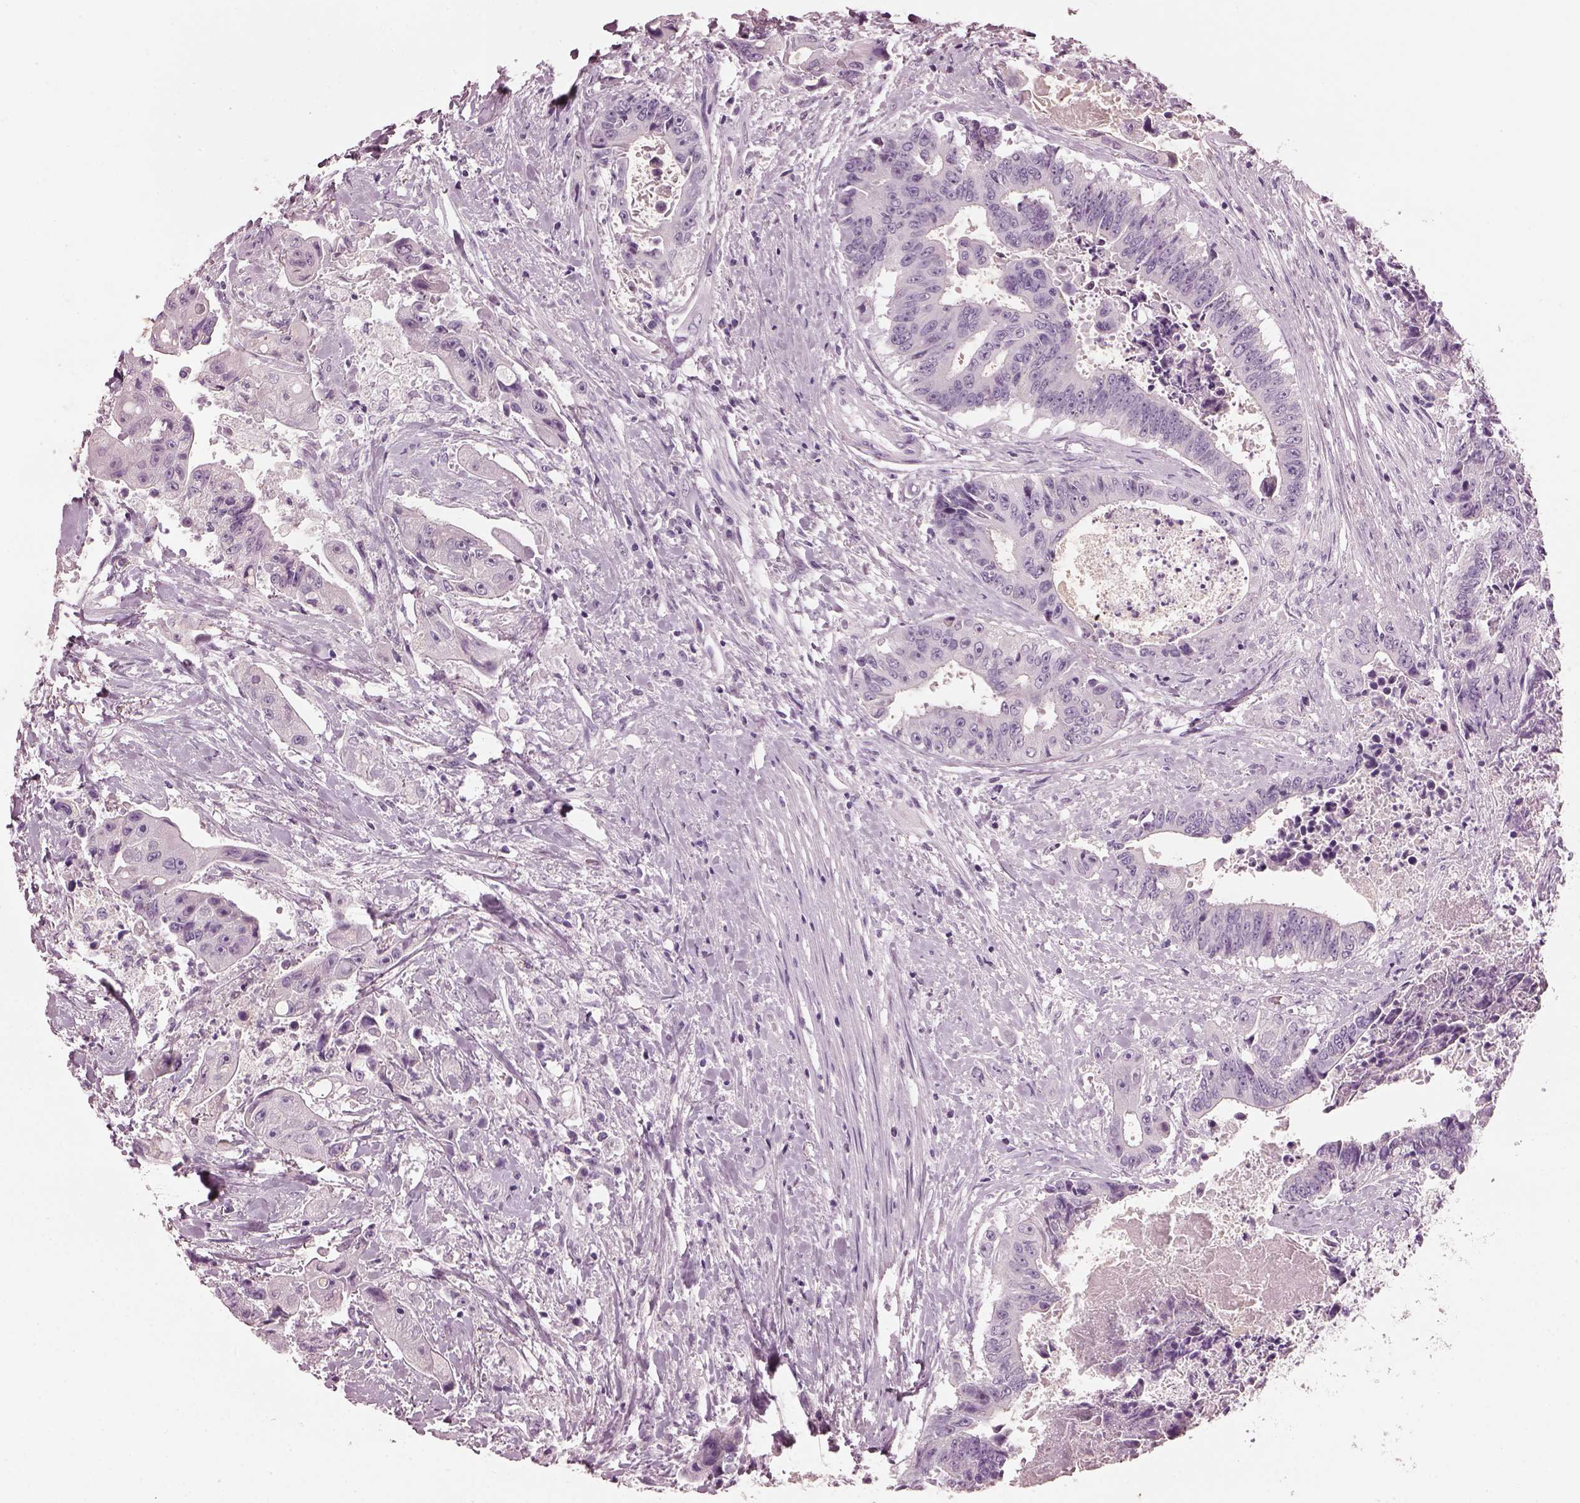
{"staining": {"intensity": "negative", "quantity": "none", "location": "none"}, "tissue": "colorectal cancer", "cell_type": "Tumor cells", "image_type": "cancer", "snomed": [{"axis": "morphology", "description": "Adenocarcinoma, NOS"}, {"axis": "topography", "description": "Rectum"}], "caption": "Adenocarcinoma (colorectal) was stained to show a protein in brown. There is no significant staining in tumor cells.", "gene": "PDC", "patient": {"sex": "male", "age": 54}}